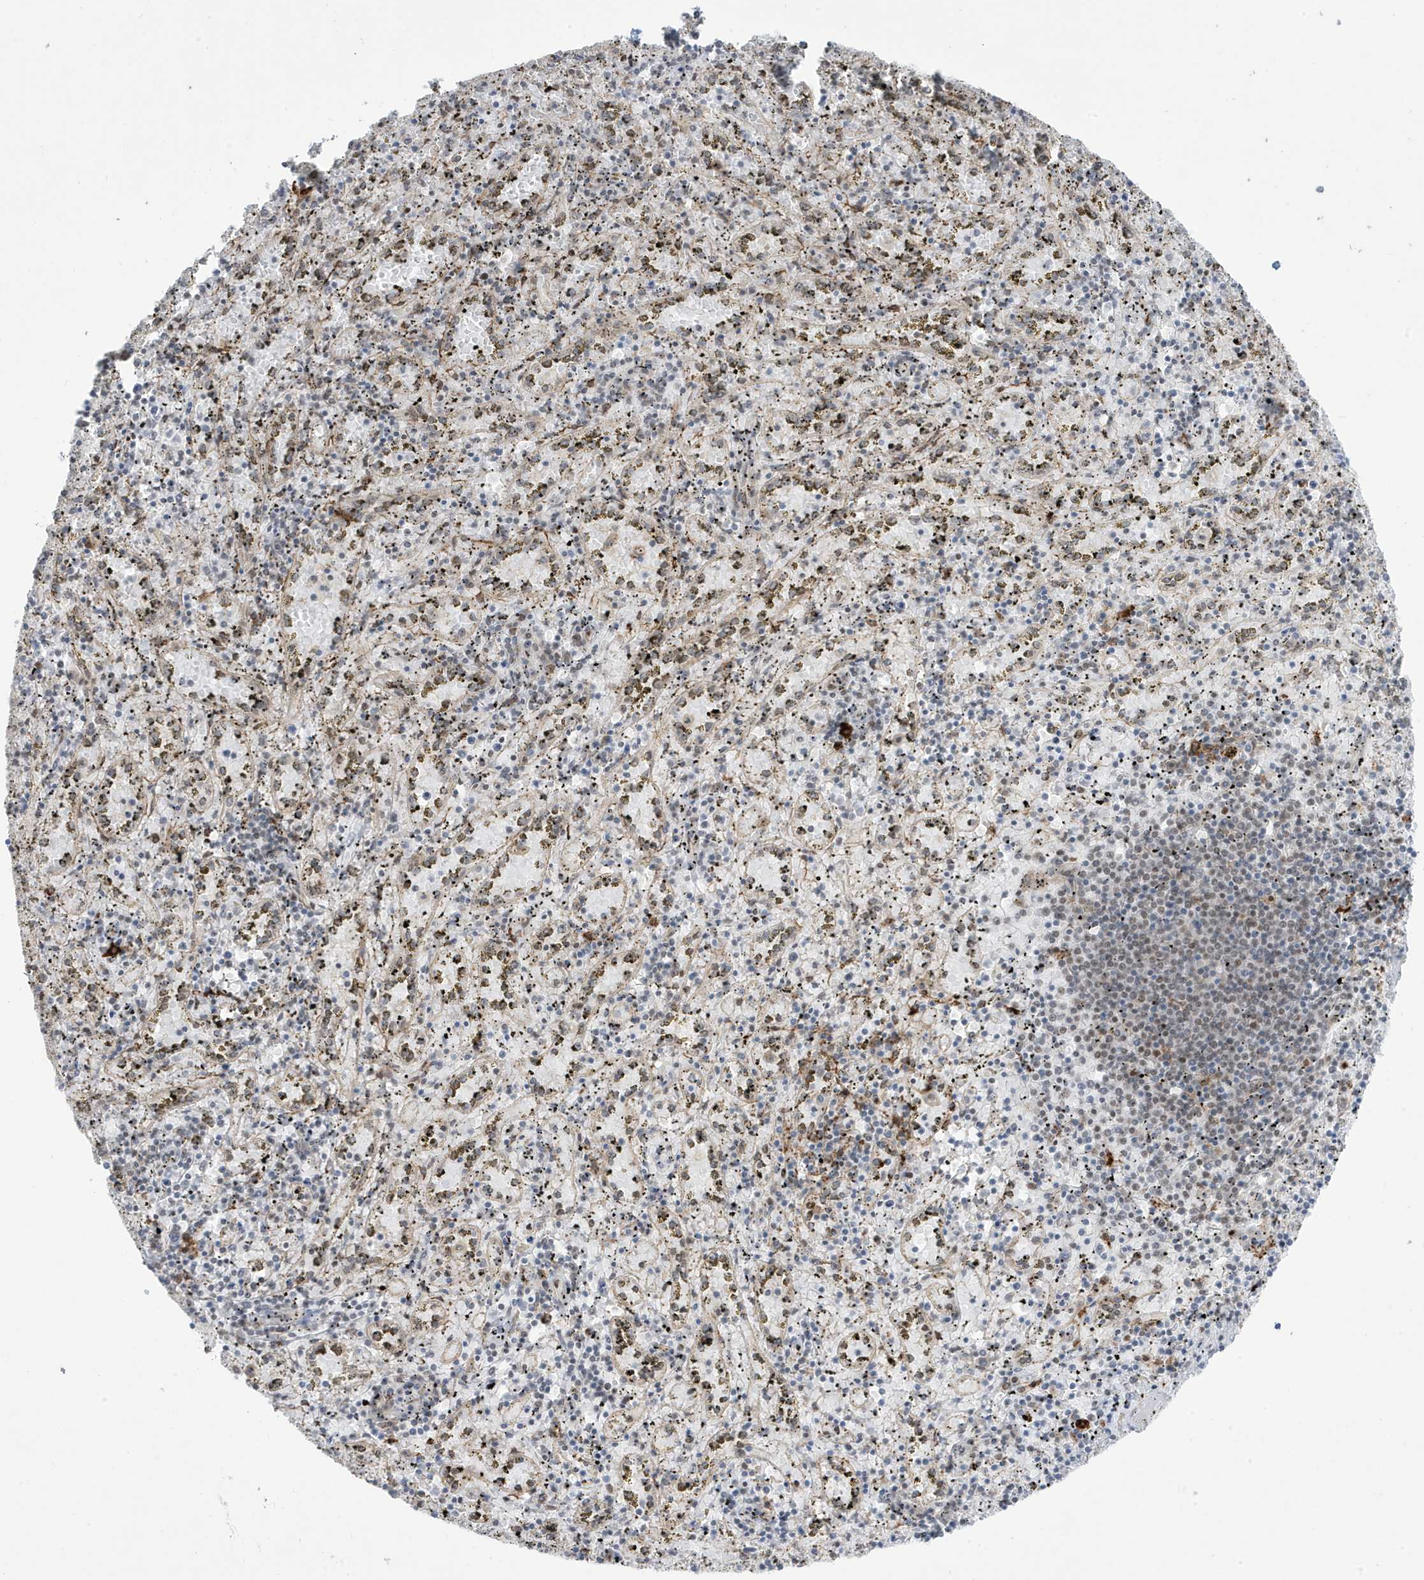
{"staining": {"intensity": "weak", "quantity": "<25%", "location": "nuclear"}, "tissue": "spleen", "cell_type": "Cells in red pulp", "image_type": "normal", "snomed": [{"axis": "morphology", "description": "Normal tissue, NOS"}, {"axis": "topography", "description": "Spleen"}], "caption": "Immunohistochemistry of benign human spleen exhibits no positivity in cells in red pulp. (Stains: DAB IHC with hematoxylin counter stain, Microscopy: brightfield microscopy at high magnification).", "gene": "ADAMTSL3", "patient": {"sex": "male", "age": 11}}